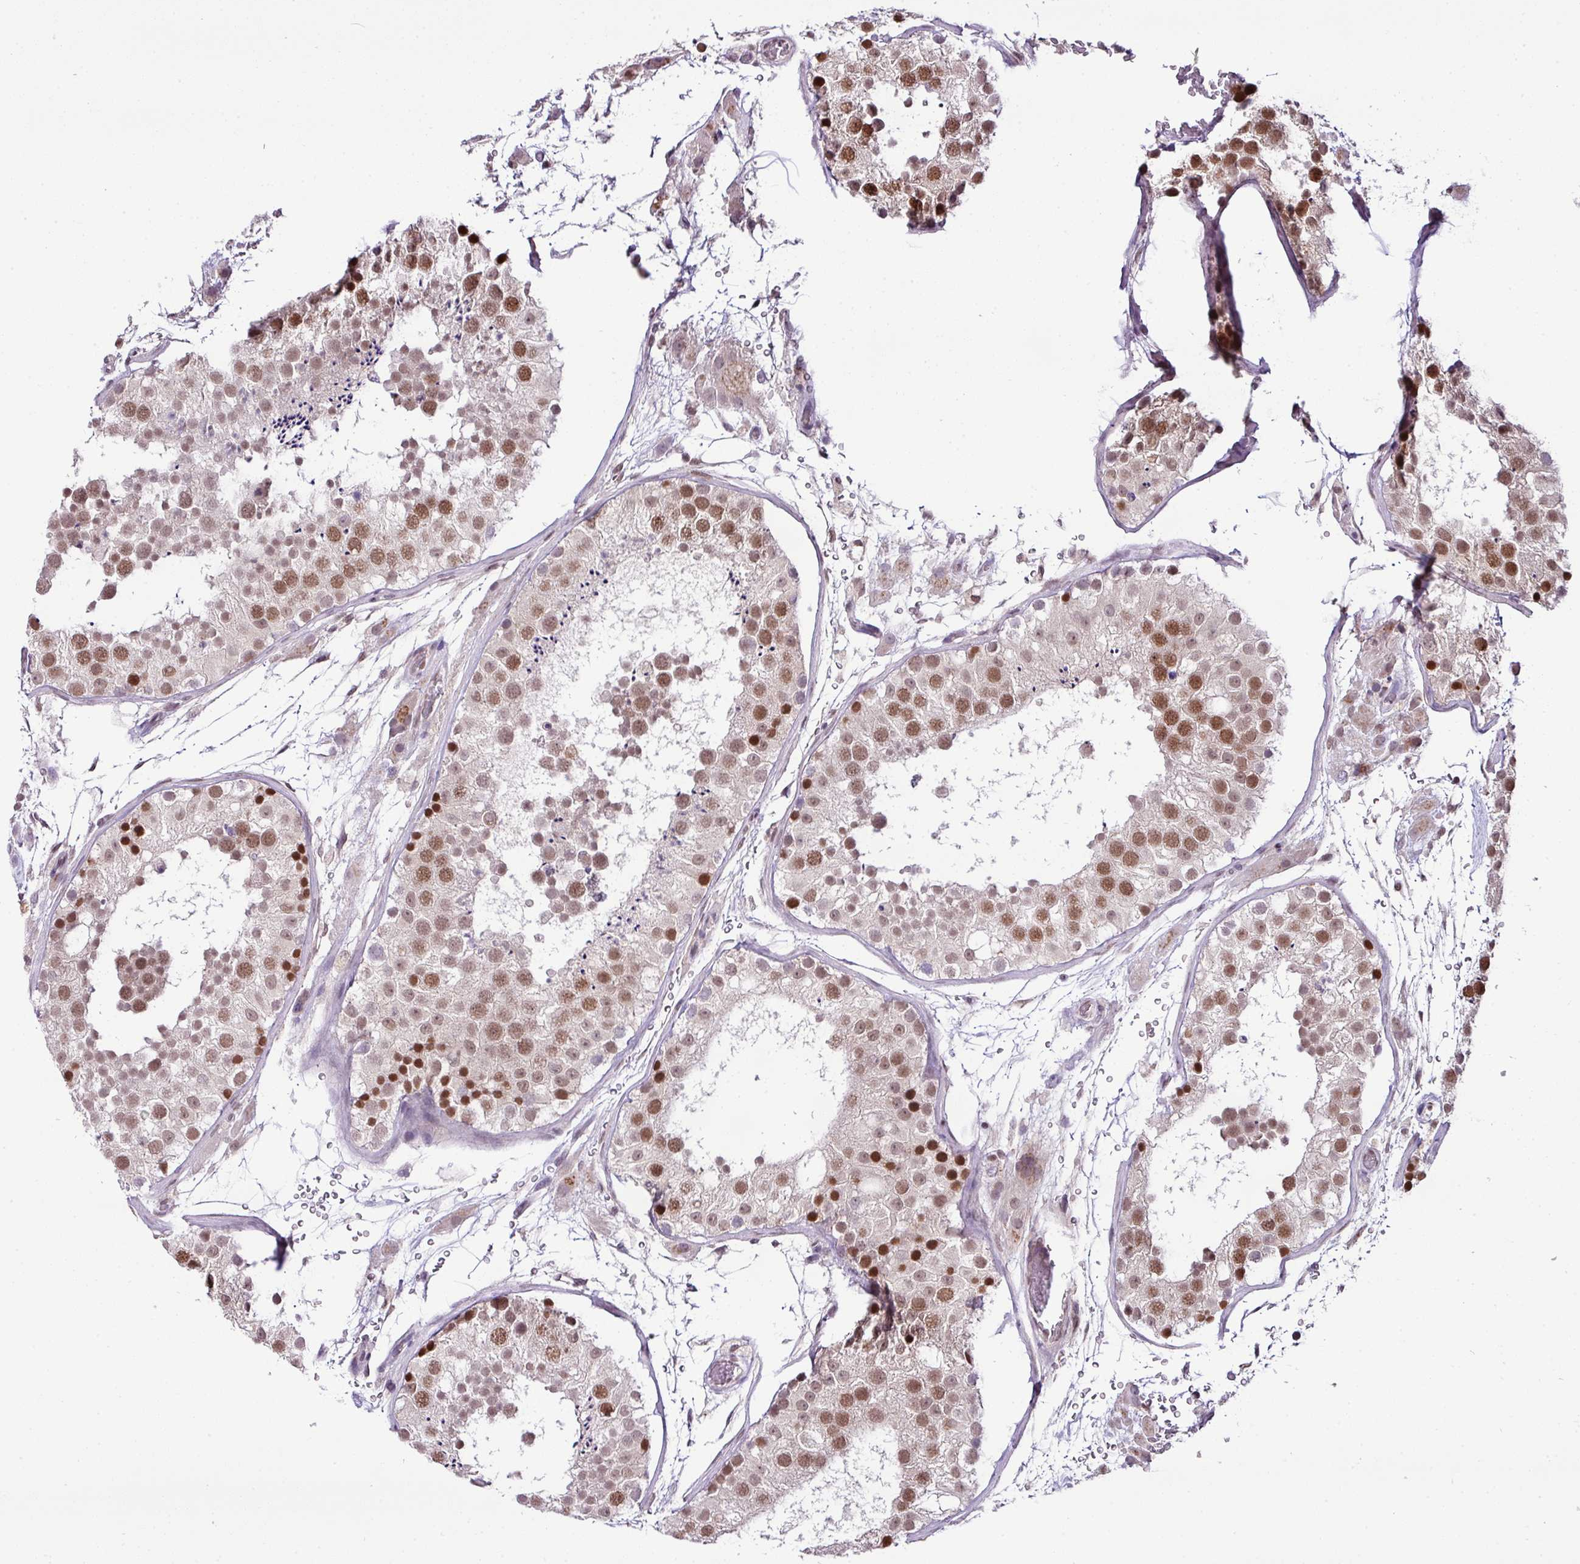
{"staining": {"intensity": "strong", "quantity": "25%-75%", "location": "nuclear"}, "tissue": "testis", "cell_type": "Cells in seminiferous ducts", "image_type": "normal", "snomed": [{"axis": "morphology", "description": "Normal tissue, NOS"}, {"axis": "topography", "description": "Testis"}], "caption": "Cells in seminiferous ducts exhibit high levels of strong nuclear positivity in approximately 25%-75% of cells in benign testis. (Stains: DAB in brown, nuclei in blue, Microscopy: brightfield microscopy at high magnification).", "gene": "PGAP4", "patient": {"sex": "male", "age": 26}}